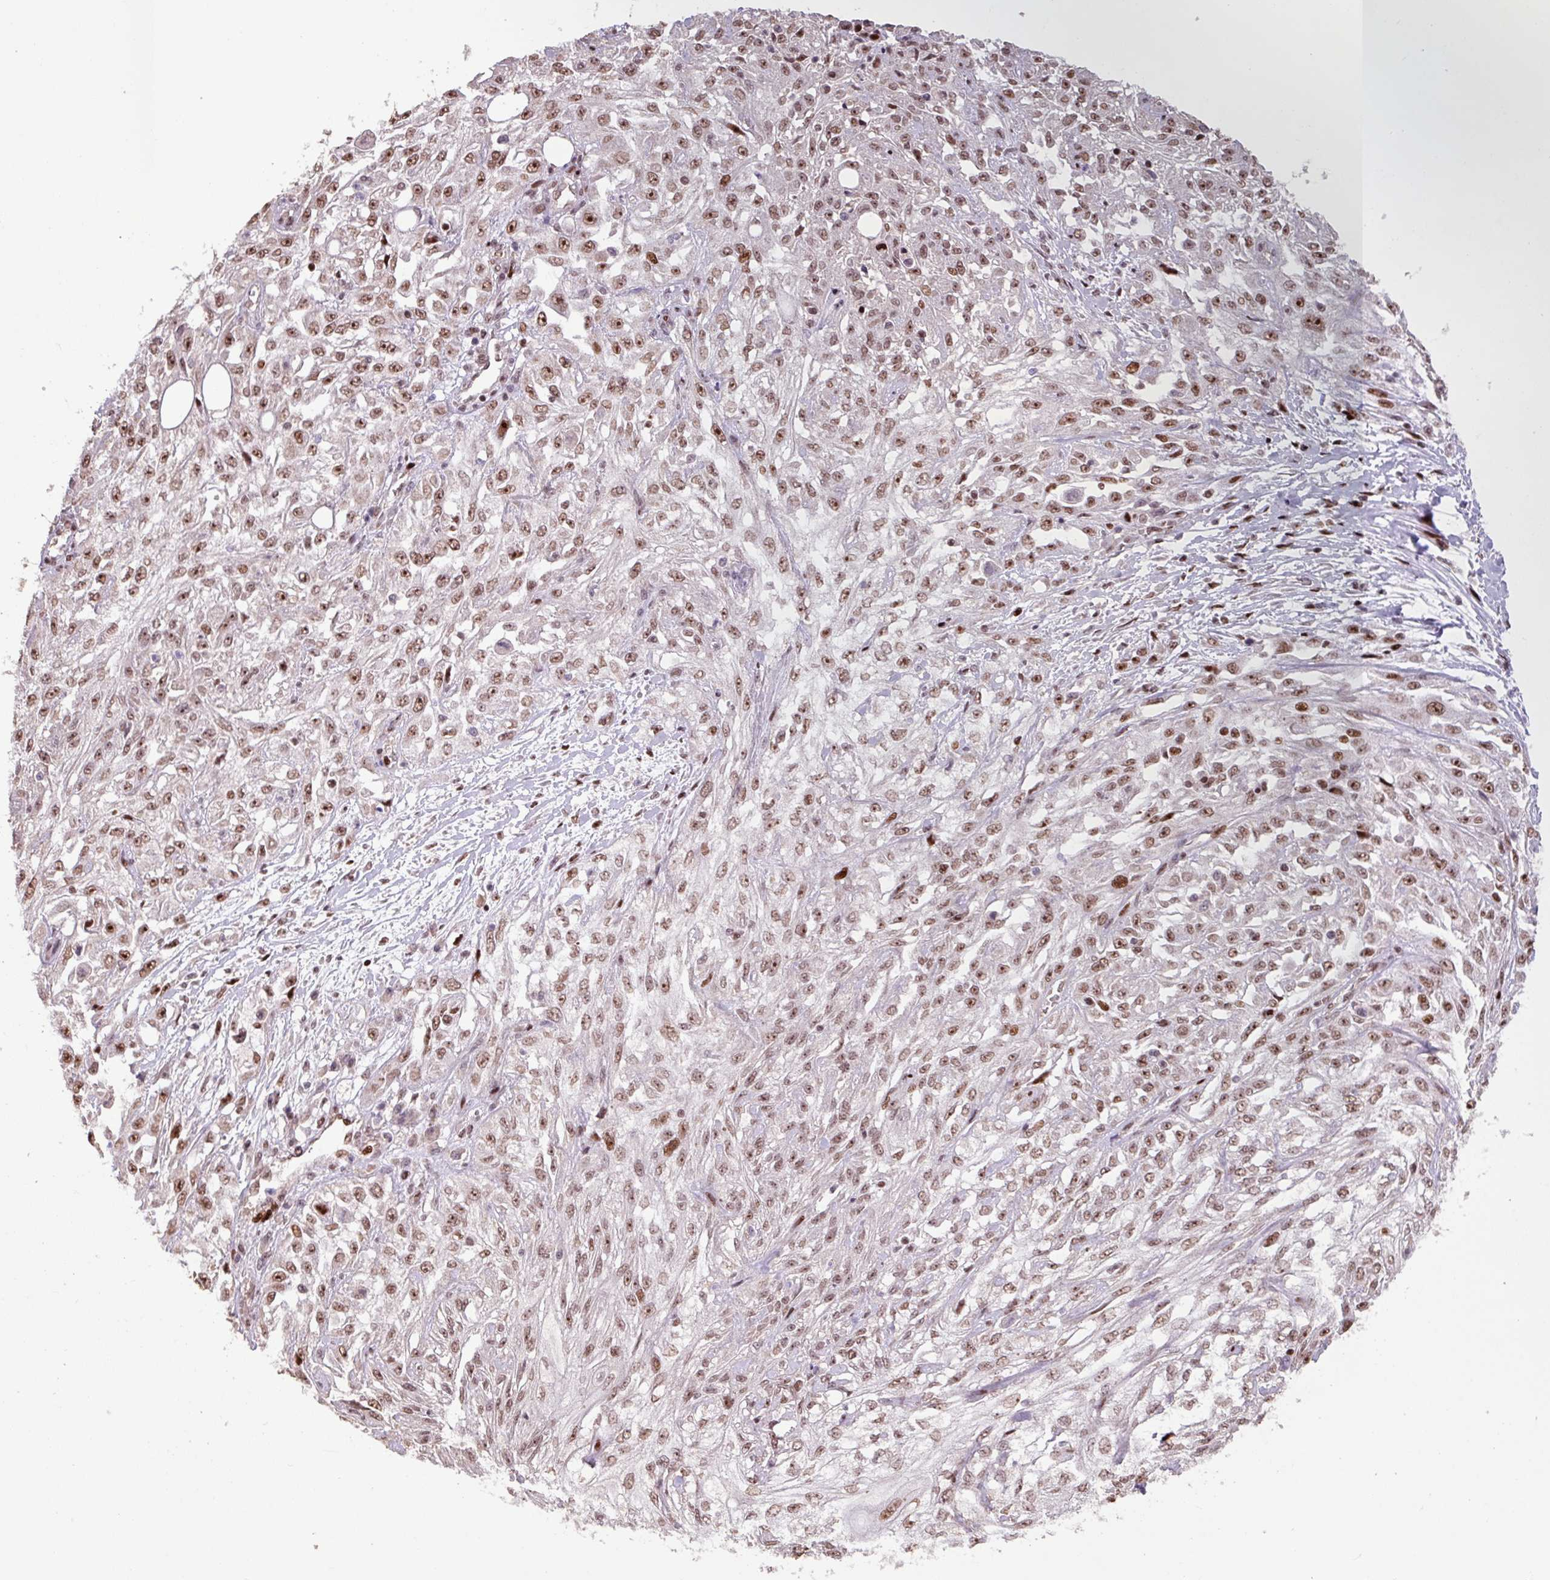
{"staining": {"intensity": "moderate", "quantity": ">75%", "location": "nuclear"}, "tissue": "skin cancer", "cell_type": "Tumor cells", "image_type": "cancer", "snomed": [{"axis": "morphology", "description": "Squamous cell carcinoma, NOS"}, {"axis": "morphology", "description": "Squamous cell carcinoma, metastatic, NOS"}, {"axis": "topography", "description": "Skin"}, {"axis": "topography", "description": "Lymph node"}], "caption": "Immunohistochemistry photomicrograph of human metastatic squamous cell carcinoma (skin) stained for a protein (brown), which demonstrates medium levels of moderate nuclear expression in about >75% of tumor cells.", "gene": "ZNF709", "patient": {"sex": "male", "age": 75}}